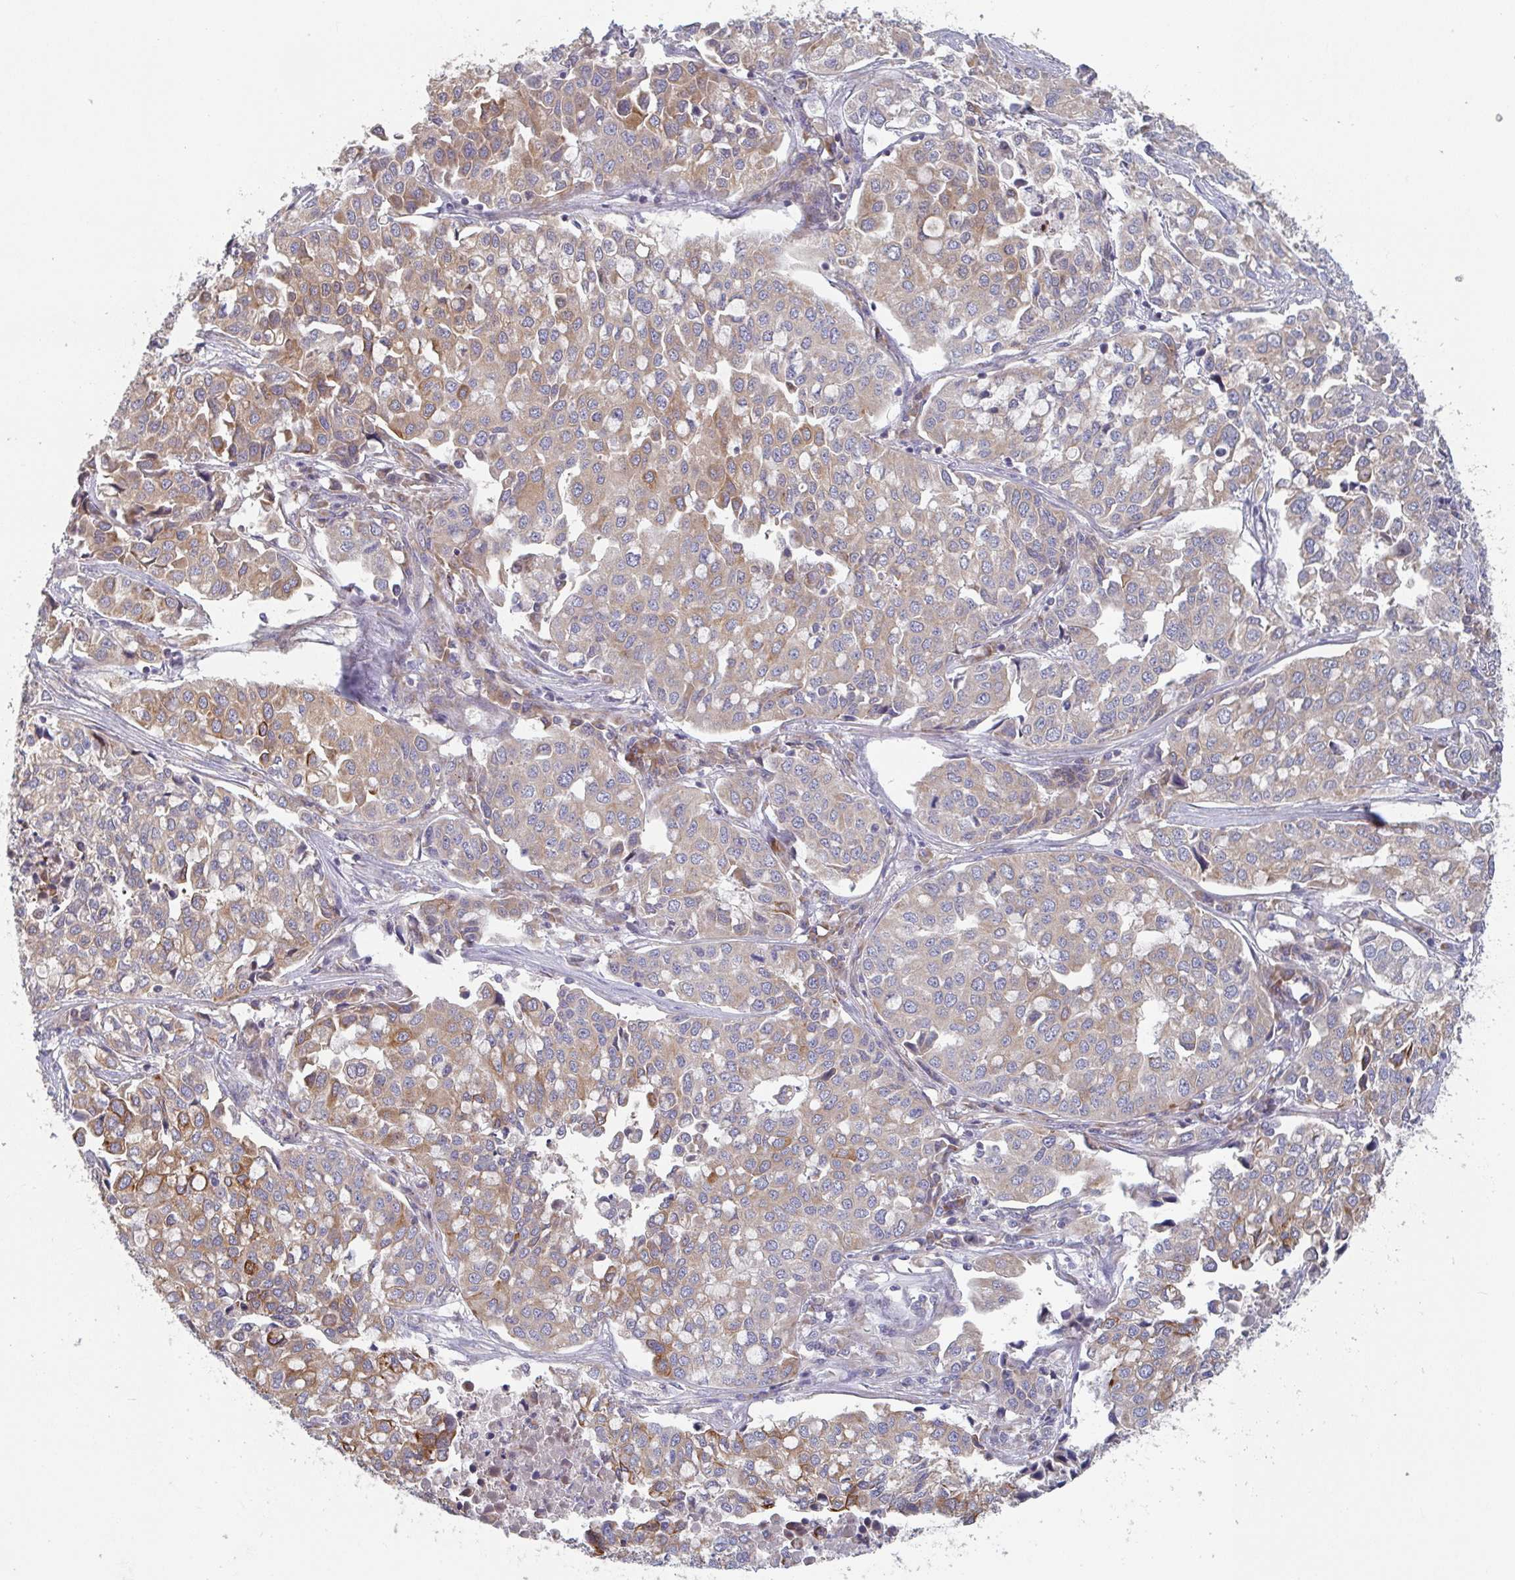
{"staining": {"intensity": "strong", "quantity": "<25%", "location": "cytoplasmic/membranous"}, "tissue": "lung cancer", "cell_type": "Tumor cells", "image_type": "cancer", "snomed": [{"axis": "morphology", "description": "Adenocarcinoma, NOS"}, {"axis": "morphology", "description": "Adenocarcinoma, metastatic, NOS"}, {"axis": "topography", "description": "Lymph node"}, {"axis": "topography", "description": "Lung"}], "caption": "Lung adenocarcinoma stained with a protein marker shows strong staining in tumor cells.", "gene": "ELOVL1", "patient": {"sex": "female", "age": 65}}